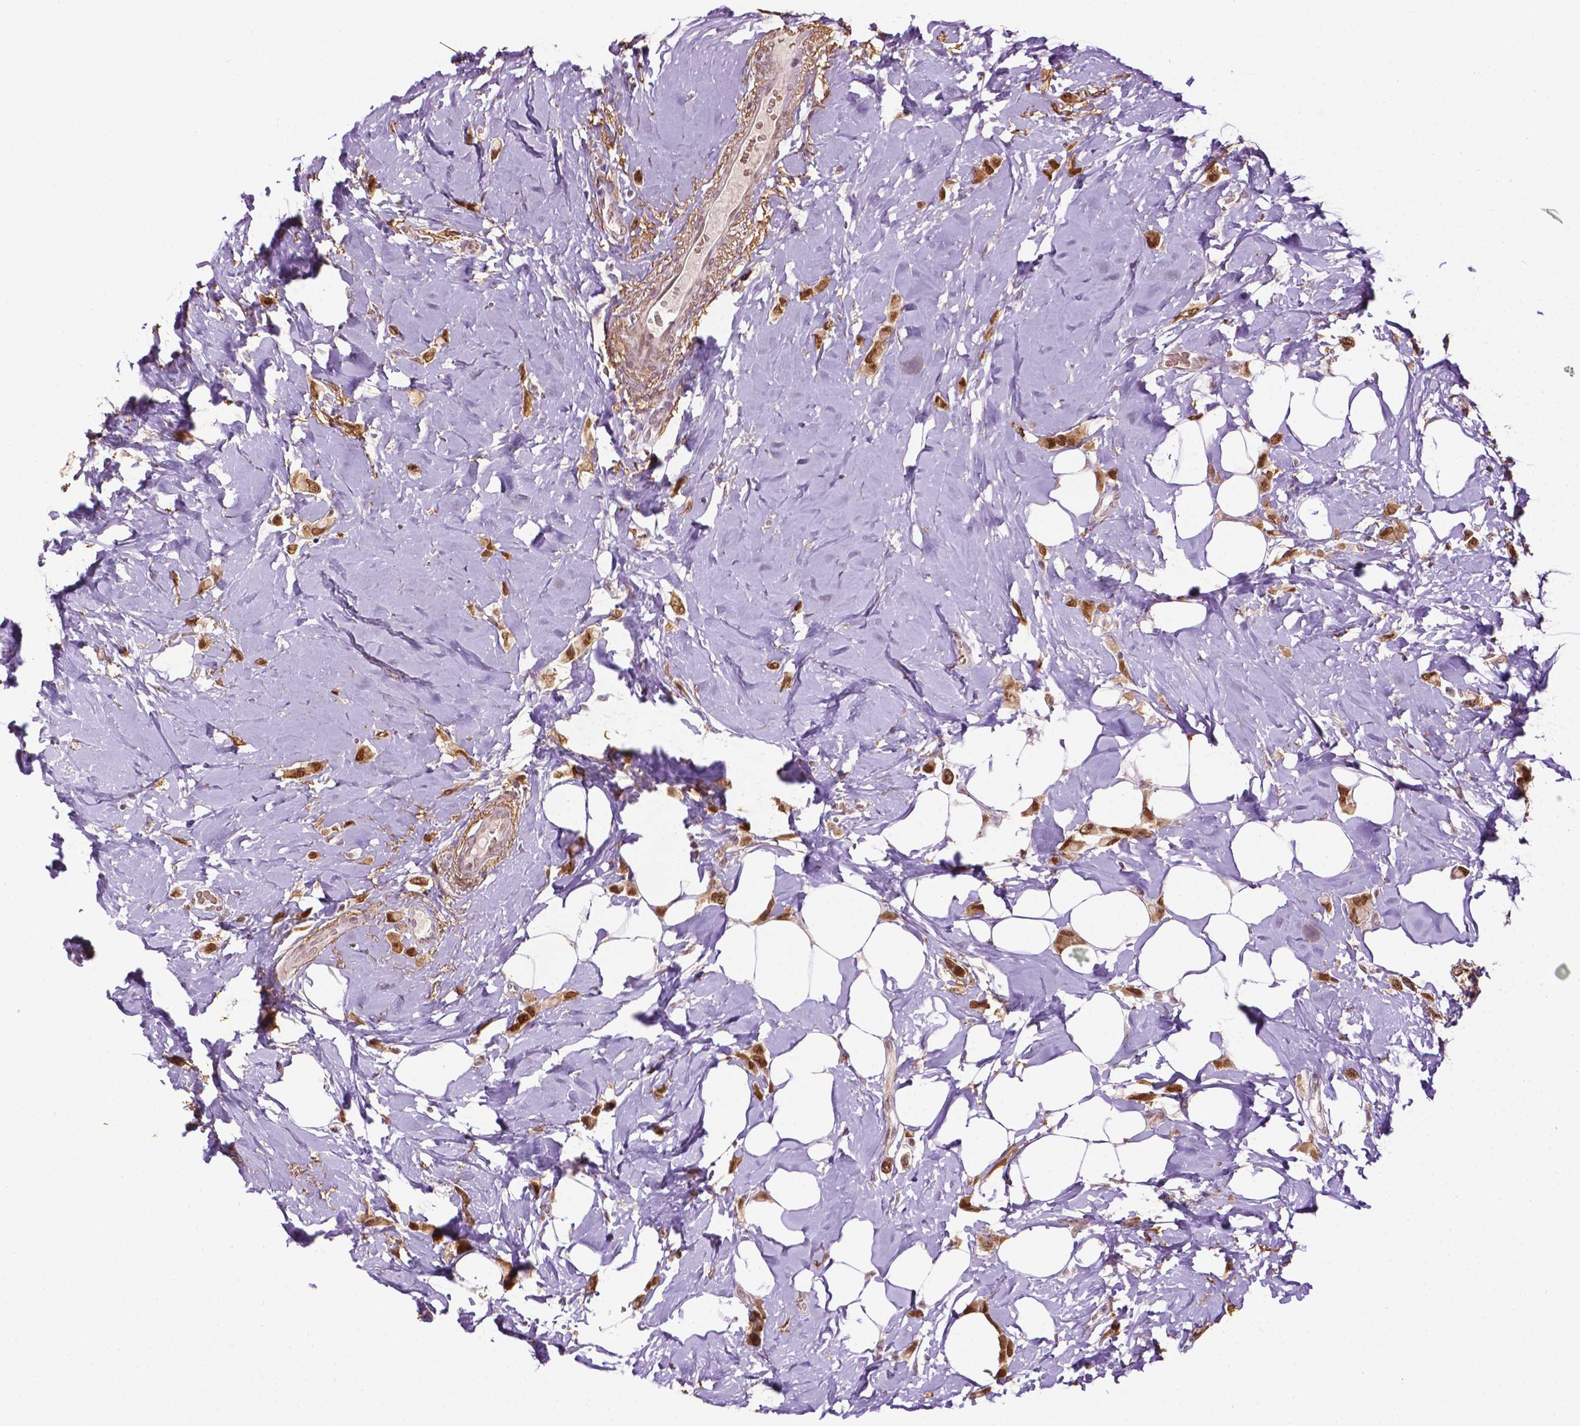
{"staining": {"intensity": "strong", "quantity": ">75%", "location": "nuclear"}, "tissue": "breast cancer", "cell_type": "Tumor cells", "image_type": "cancer", "snomed": [{"axis": "morphology", "description": "Lobular carcinoma"}, {"axis": "topography", "description": "Breast"}], "caption": "Immunohistochemistry (IHC) micrograph of neoplastic tissue: lobular carcinoma (breast) stained using immunohistochemistry demonstrates high levels of strong protein expression localized specifically in the nuclear of tumor cells, appearing as a nuclear brown color.", "gene": "UBQLN4", "patient": {"sex": "female", "age": 66}}